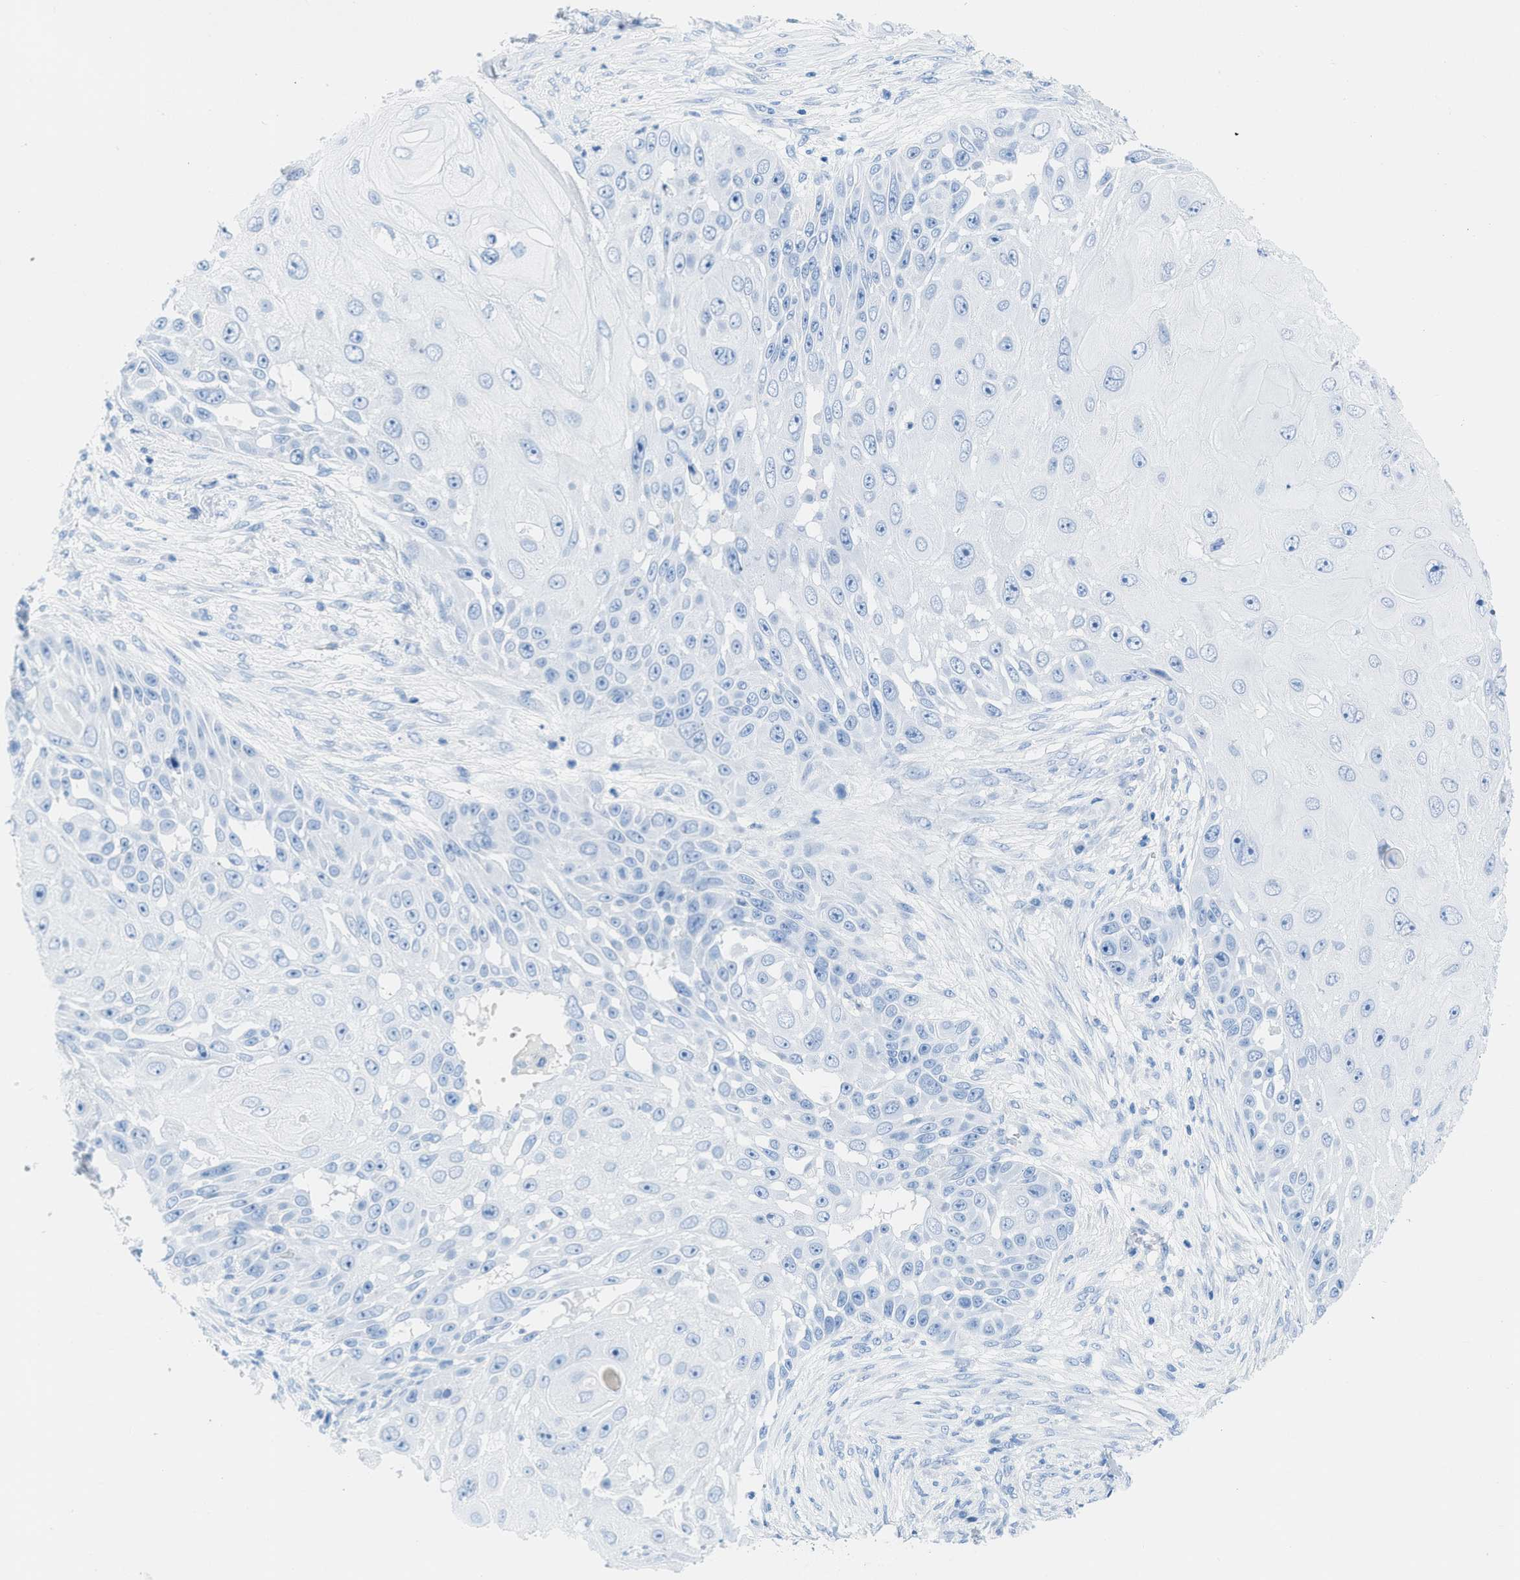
{"staining": {"intensity": "negative", "quantity": "none", "location": "none"}, "tissue": "skin cancer", "cell_type": "Tumor cells", "image_type": "cancer", "snomed": [{"axis": "morphology", "description": "Squamous cell carcinoma, NOS"}, {"axis": "topography", "description": "Skin"}], "caption": "High power microscopy micrograph of an immunohistochemistry micrograph of skin cancer (squamous cell carcinoma), revealing no significant staining in tumor cells.", "gene": "TCL1A", "patient": {"sex": "female", "age": 44}}